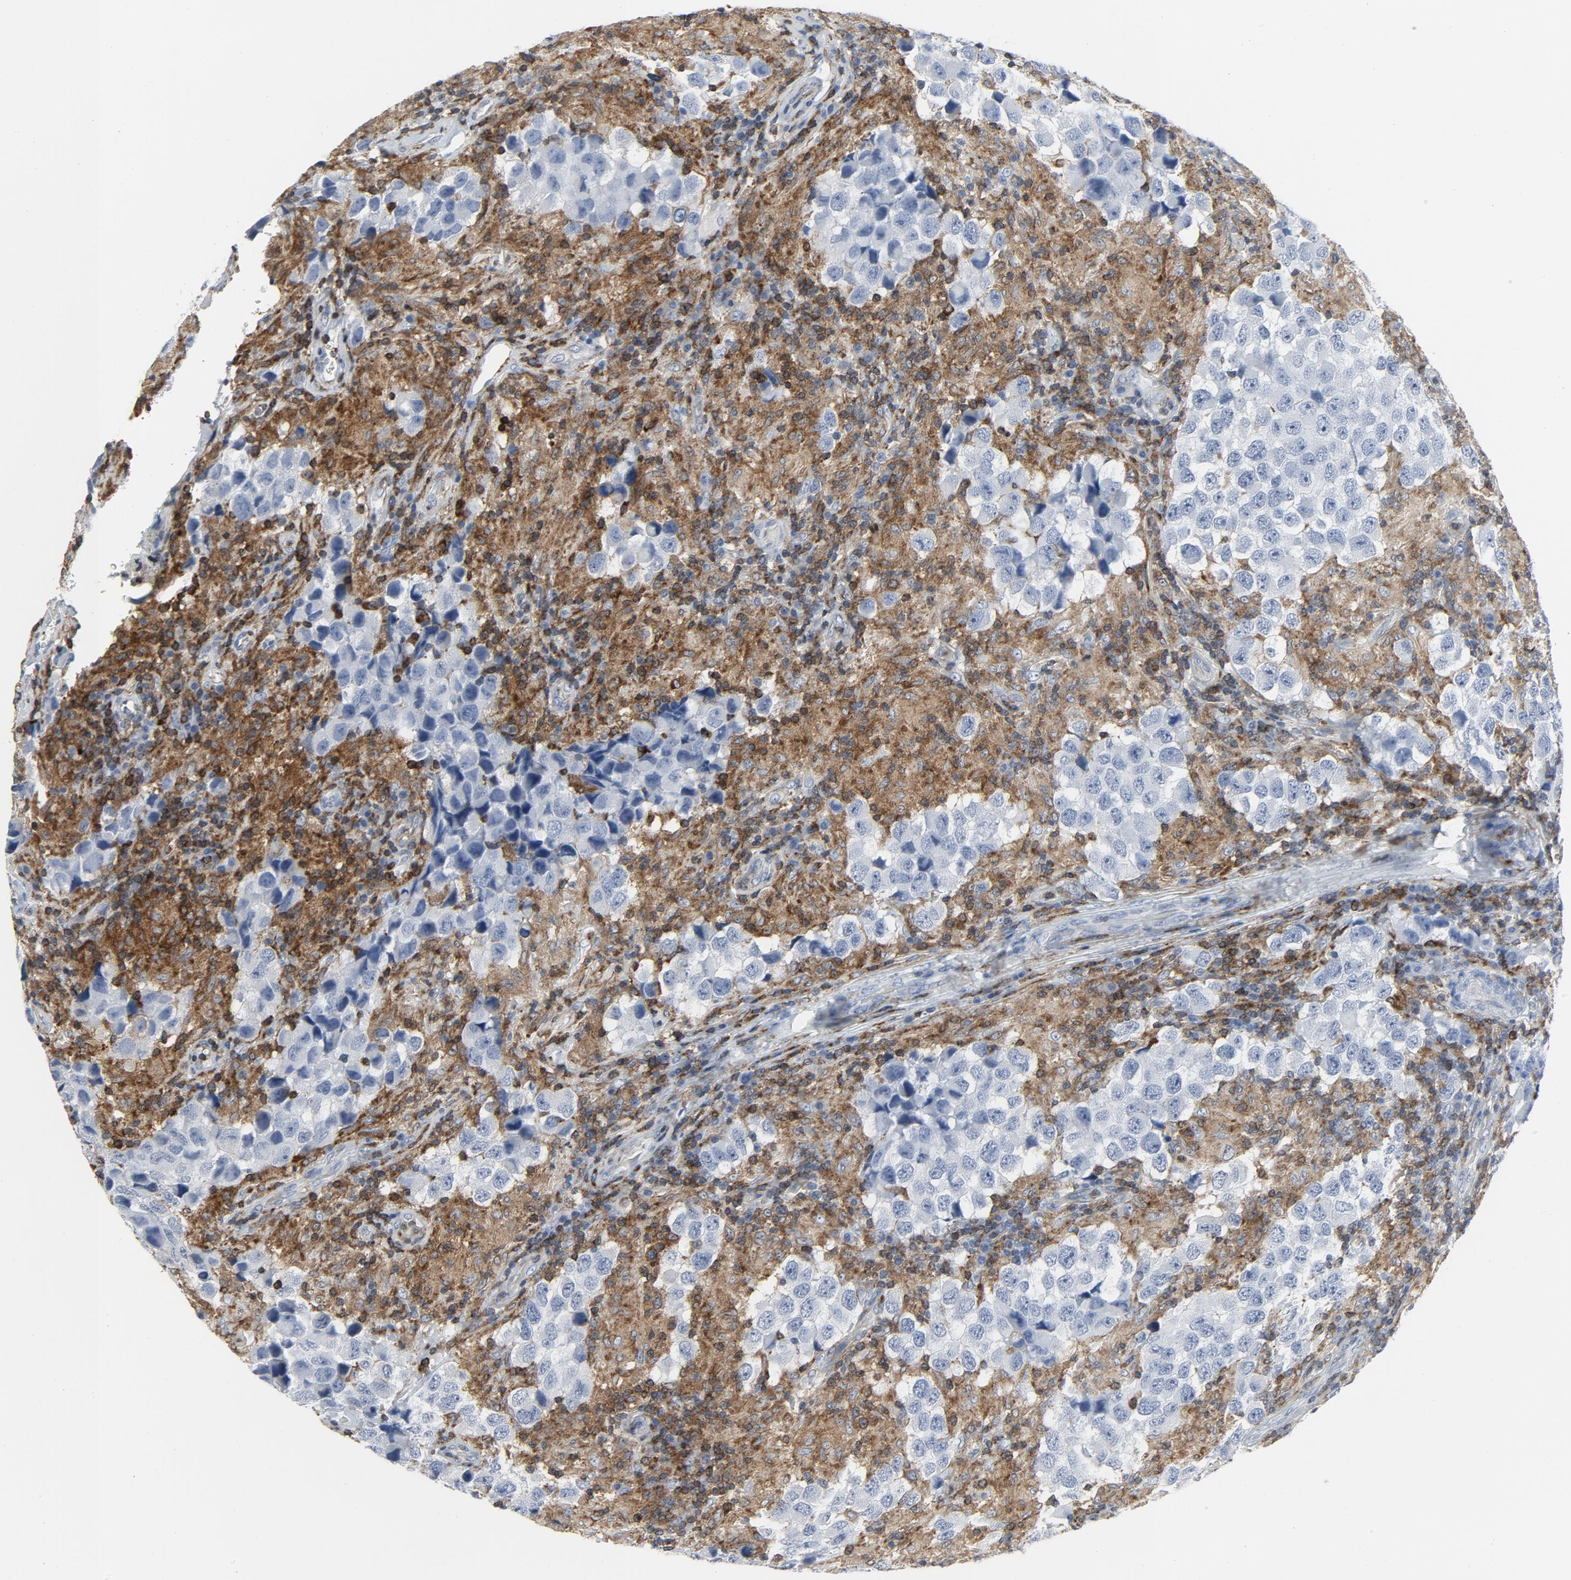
{"staining": {"intensity": "negative", "quantity": "none", "location": "none"}, "tissue": "testis cancer", "cell_type": "Tumor cells", "image_type": "cancer", "snomed": [{"axis": "morphology", "description": "Carcinoma, Embryonal, NOS"}, {"axis": "topography", "description": "Testis"}], "caption": "Immunohistochemistry photomicrograph of neoplastic tissue: testis cancer (embryonal carcinoma) stained with DAB (3,3'-diaminobenzidine) shows no significant protein staining in tumor cells. The staining was performed using DAB to visualize the protein expression in brown, while the nuclei were stained in blue with hematoxylin (Magnification: 20x).", "gene": "LCP2", "patient": {"sex": "male", "age": 21}}